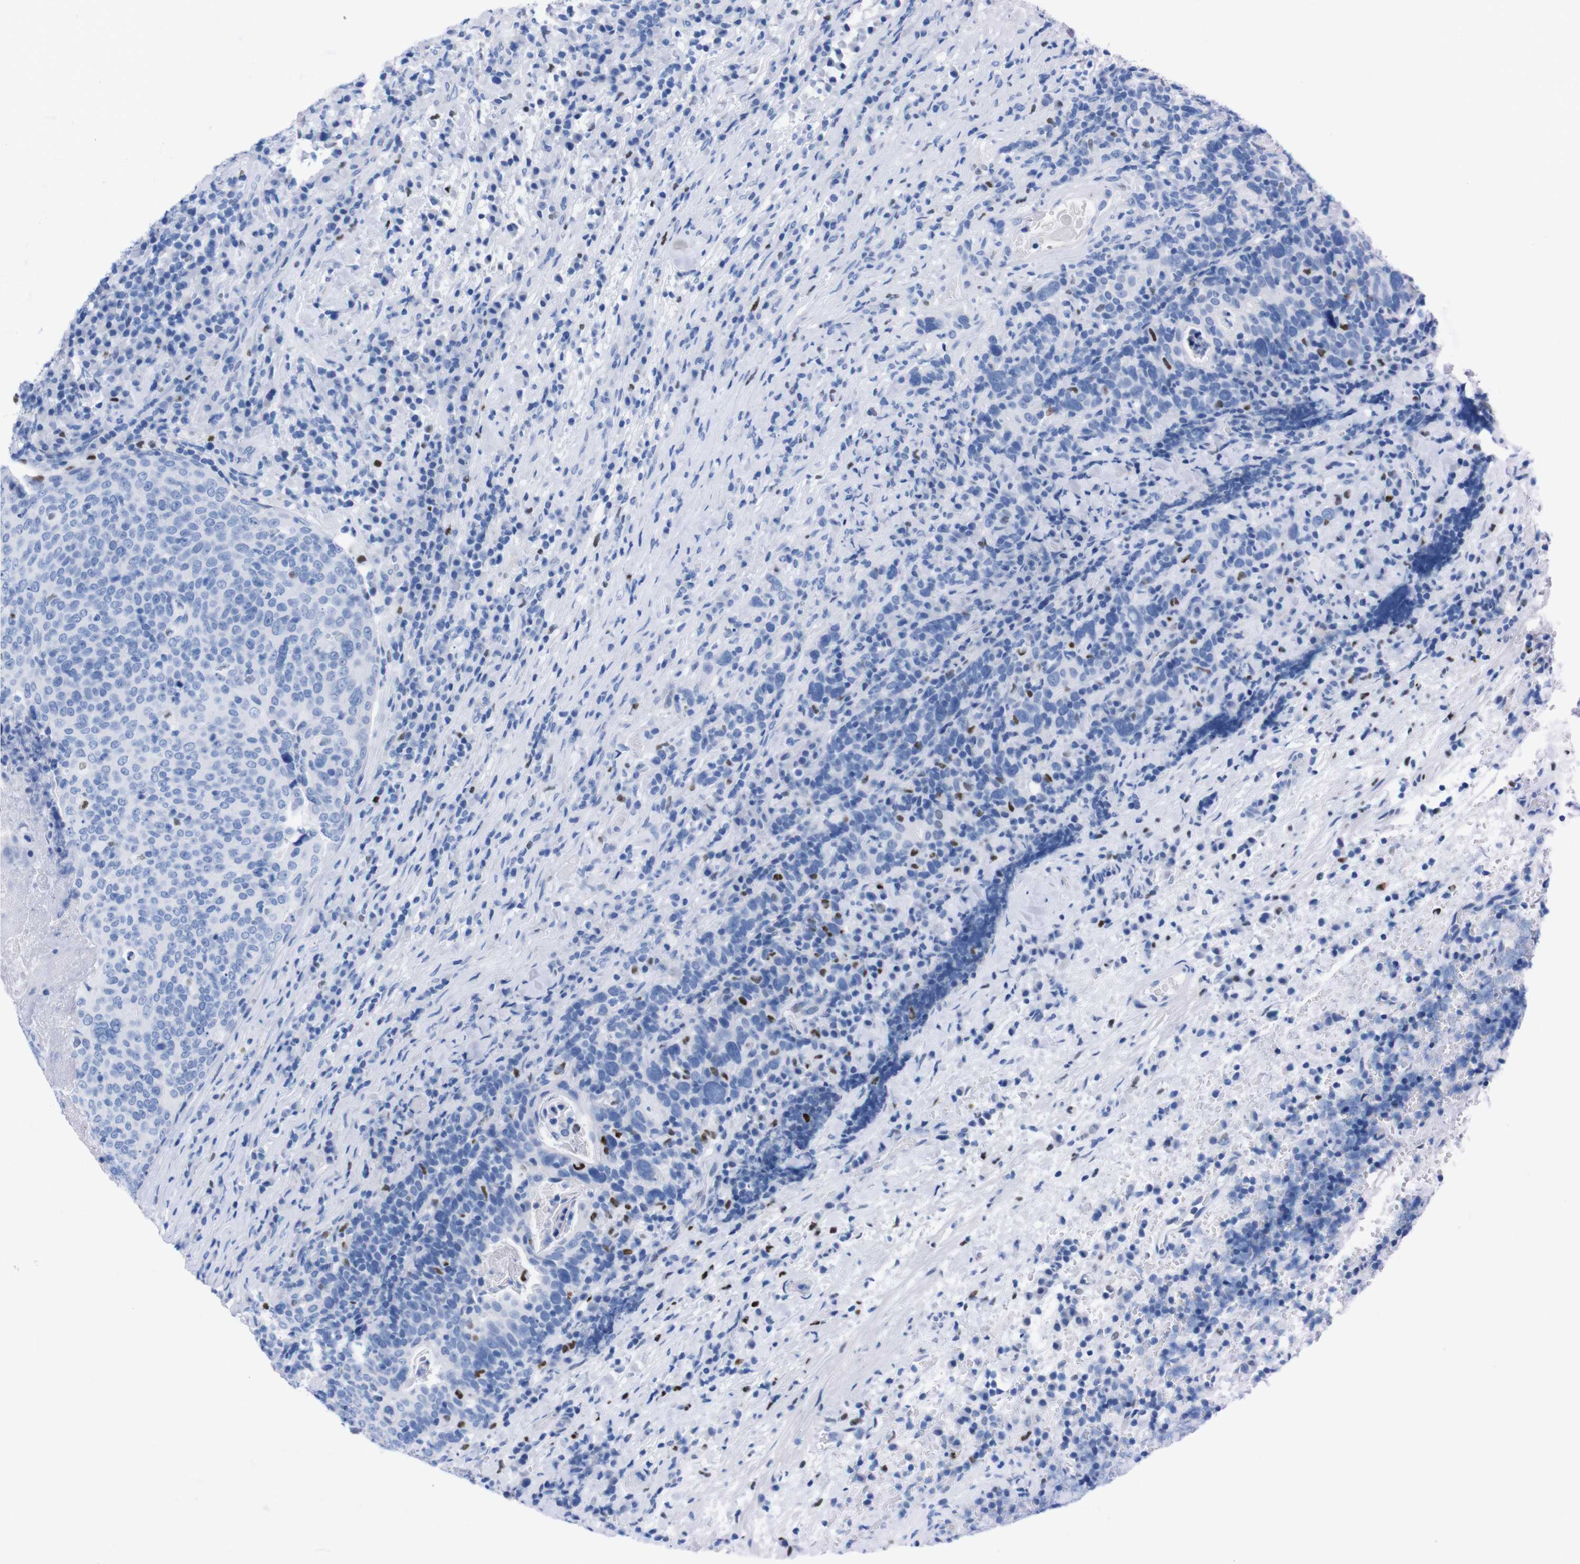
{"staining": {"intensity": "negative", "quantity": "none", "location": "none"}, "tissue": "head and neck cancer", "cell_type": "Tumor cells", "image_type": "cancer", "snomed": [{"axis": "morphology", "description": "Squamous cell carcinoma, NOS"}, {"axis": "morphology", "description": "Squamous cell carcinoma, metastatic, NOS"}, {"axis": "topography", "description": "Lymph node"}, {"axis": "topography", "description": "Head-Neck"}], "caption": "High magnification brightfield microscopy of head and neck cancer stained with DAB (3,3'-diaminobenzidine) (brown) and counterstained with hematoxylin (blue): tumor cells show no significant expression.", "gene": "P2RY12", "patient": {"sex": "male", "age": 62}}